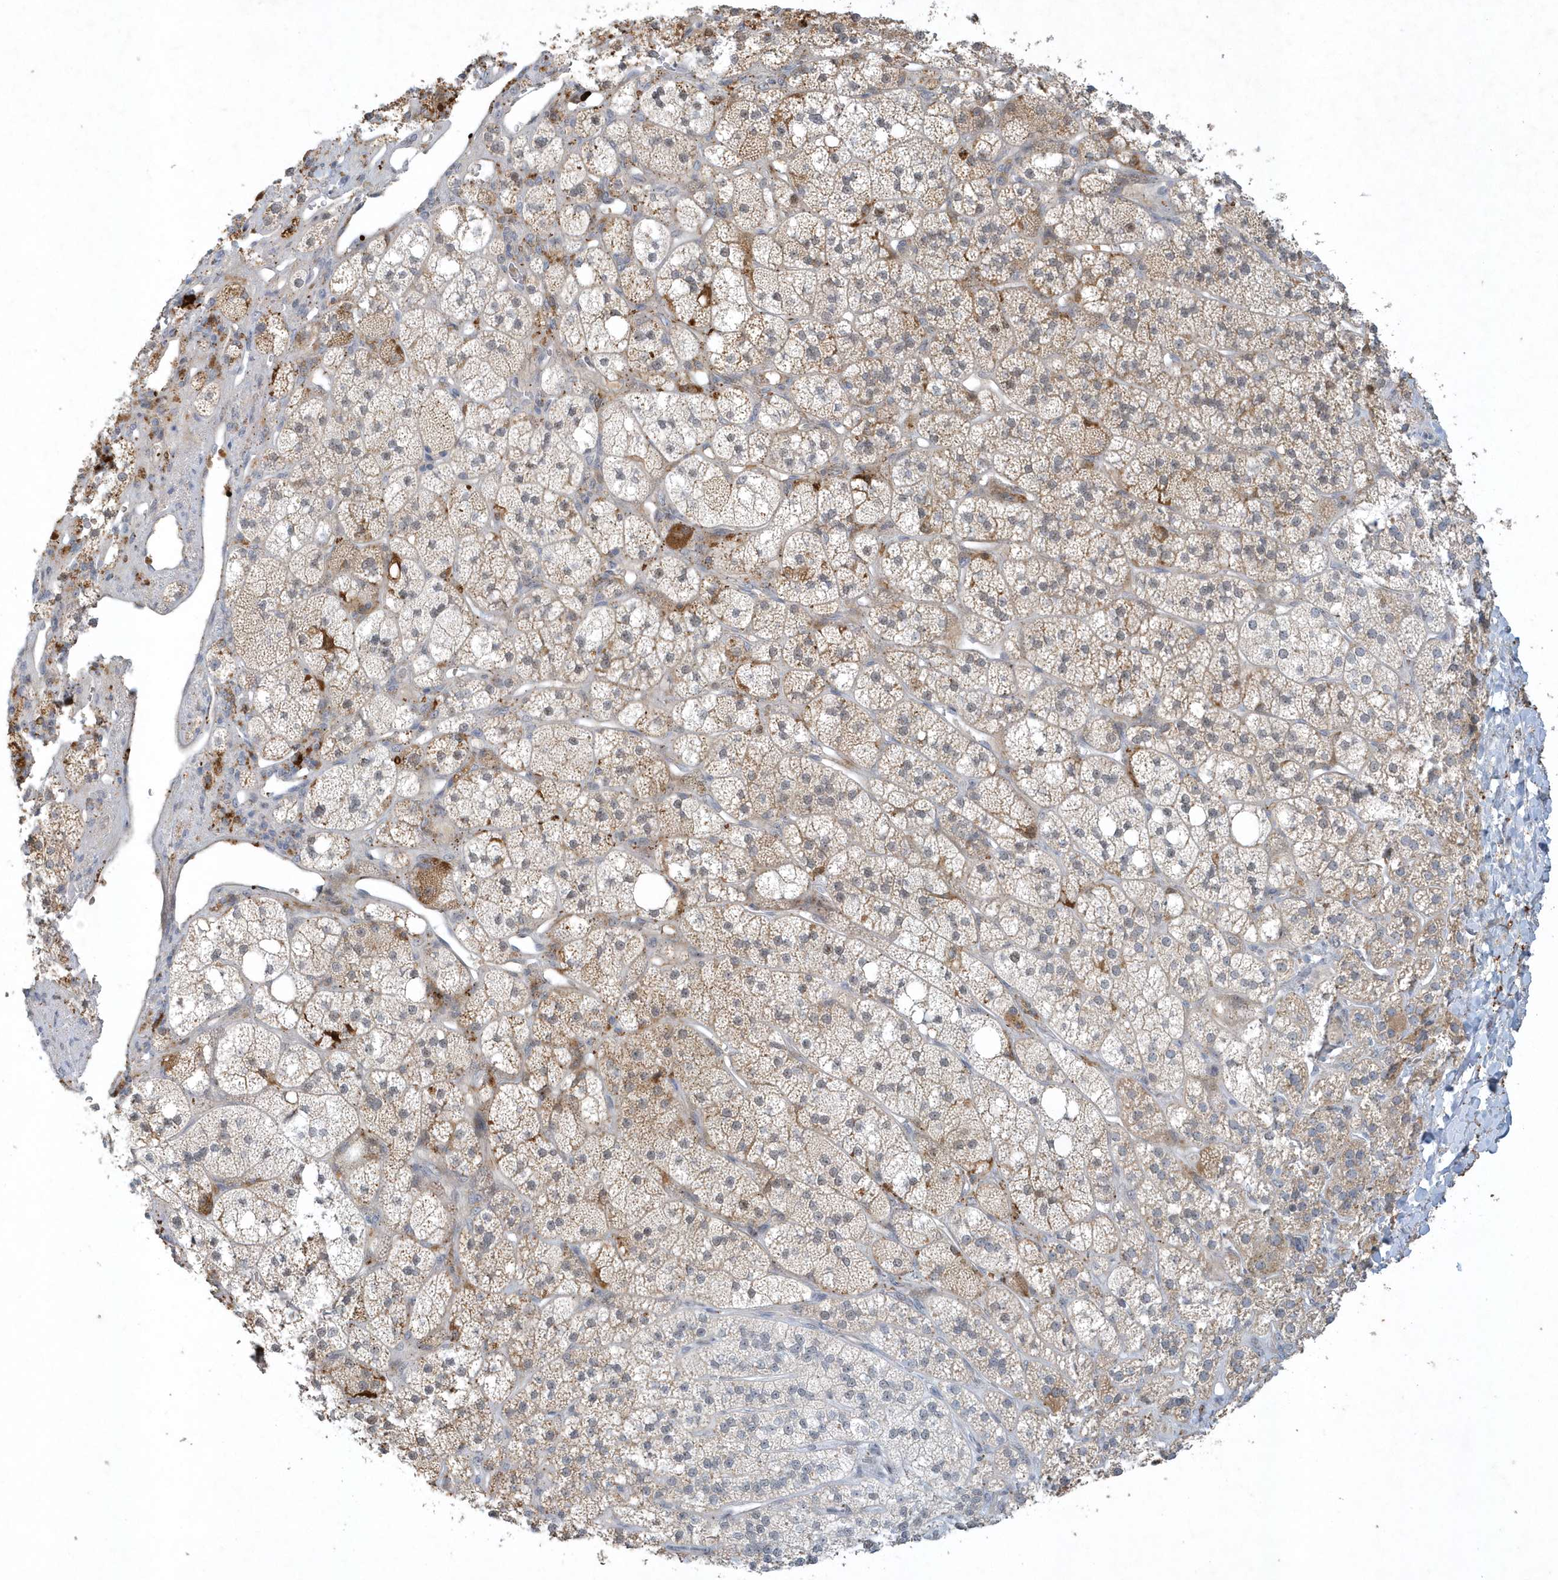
{"staining": {"intensity": "moderate", "quantity": "25%-75%", "location": "cytoplasmic/membranous"}, "tissue": "adrenal gland", "cell_type": "Glandular cells", "image_type": "normal", "snomed": [{"axis": "morphology", "description": "Normal tissue, NOS"}, {"axis": "topography", "description": "Adrenal gland"}], "caption": "Immunohistochemical staining of unremarkable human adrenal gland reveals 25%-75% levels of moderate cytoplasmic/membranous protein staining in approximately 25%-75% of glandular cells. (Brightfield microscopy of DAB IHC at high magnification).", "gene": "THG1L", "patient": {"sex": "male", "age": 61}}